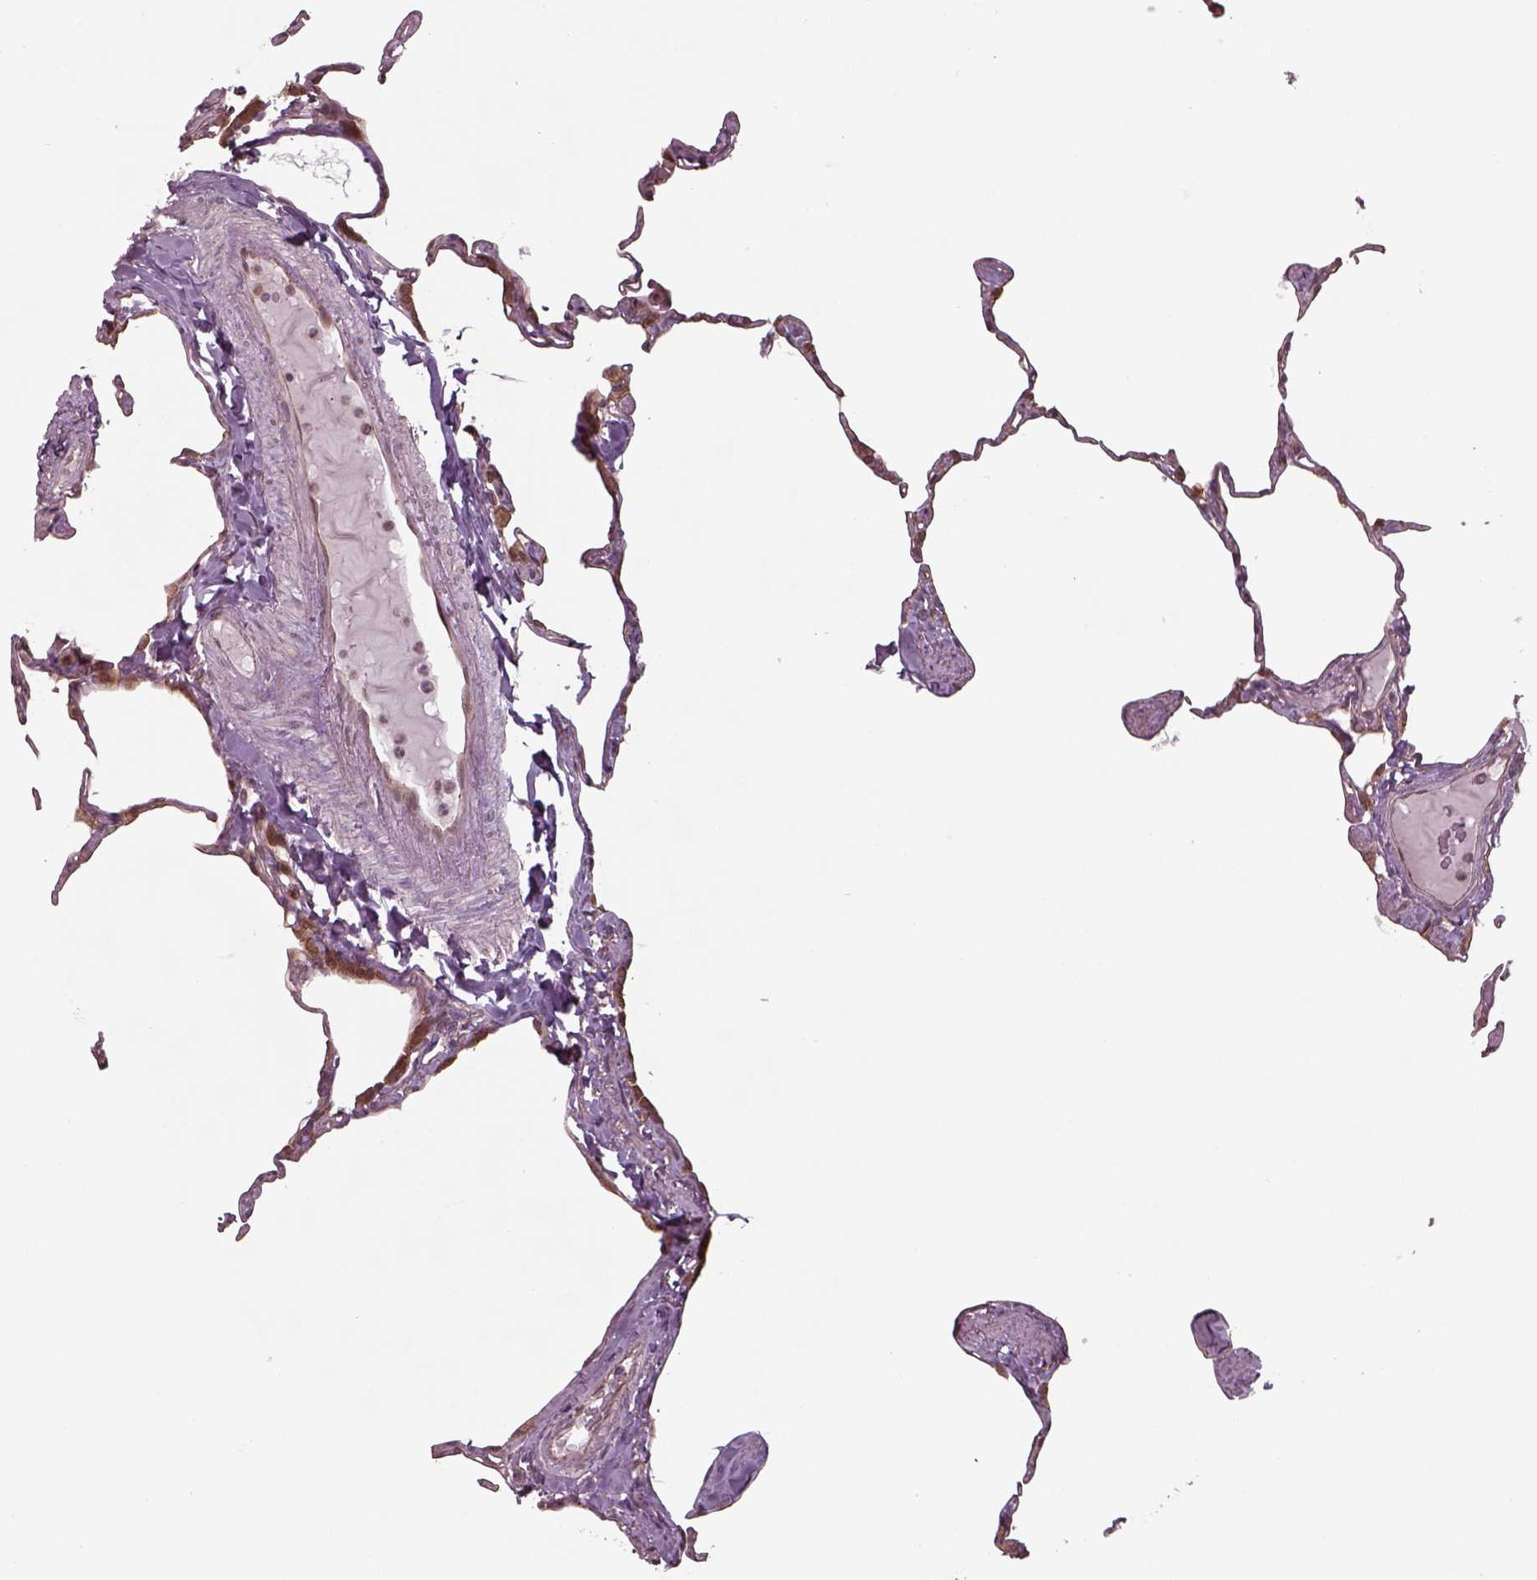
{"staining": {"intensity": "moderate", "quantity": "25%-75%", "location": "cytoplasmic/membranous"}, "tissue": "lung", "cell_type": "Alveolar cells", "image_type": "normal", "snomed": [{"axis": "morphology", "description": "Normal tissue, NOS"}, {"axis": "topography", "description": "Lung"}], "caption": "Protein expression analysis of normal lung reveals moderate cytoplasmic/membranous positivity in about 25%-75% of alveolar cells.", "gene": "CHMP3", "patient": {"sex": "male", "age": 65}}